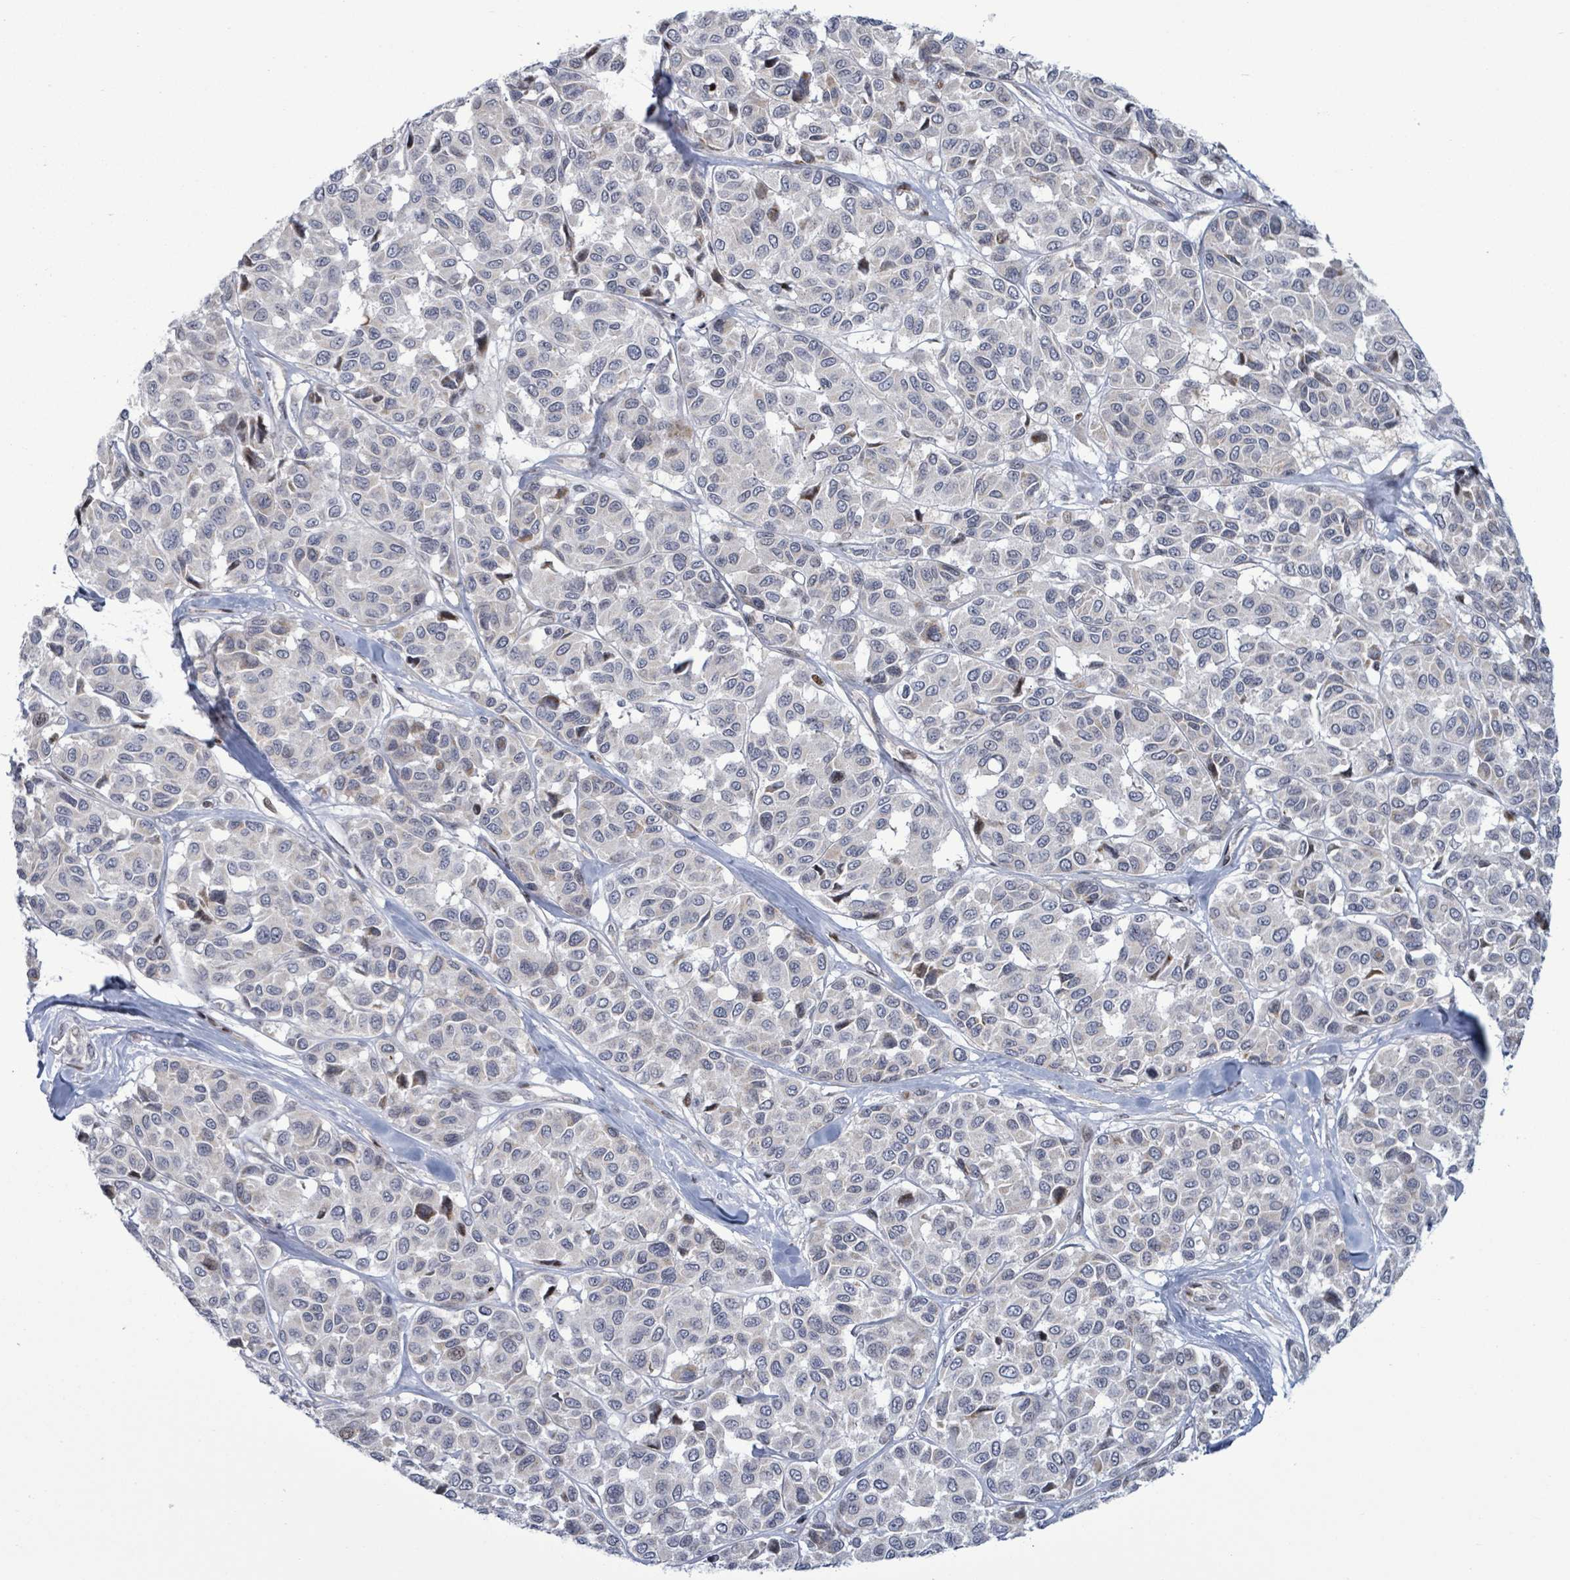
{"staining": {"intensity": "moderate", "quantity": "<25%", "location": "cytoplasmic/membranous"}, "tissue": "melanoma", "cell_type": "Tumor cells", "image_type": "cancer", "snomed": [{"axis": "morphology", "description": "Malignant melanoma, NOS"}, {"axis": "topography", "description": "Skin"}], "caption": "Human malignant melanoma stained with a protein marker displays moderate staining in tumor cells.", "gene": "FNDC4", "patient": {"sex": "female", "age": 66}}